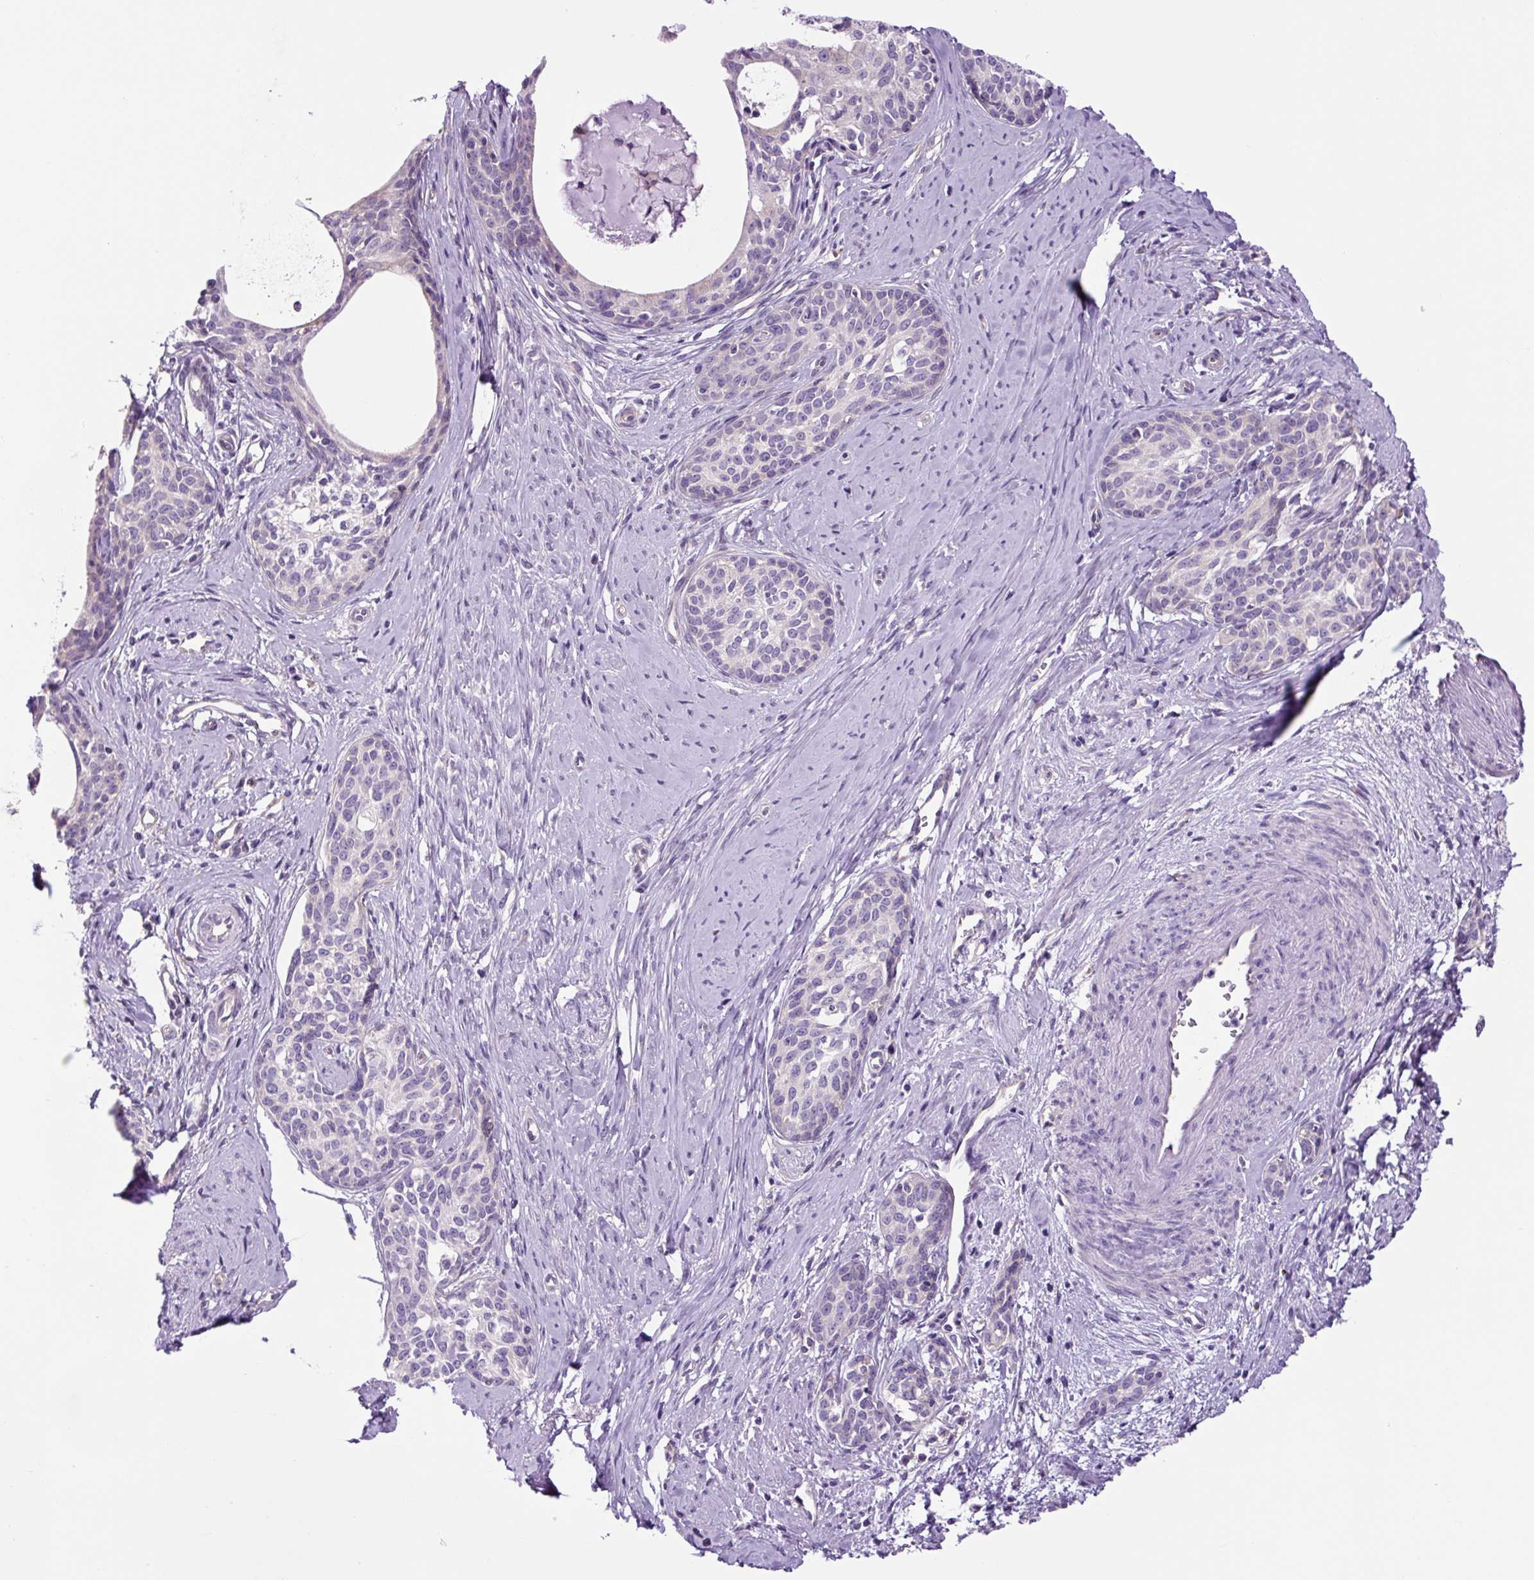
{"staining": {"intensity": "moderate", "quantity": "<25%", "location": "cytoplasmic/membranous"}, "tissue": "cervical cancer", "cell_type": "Tumor cells", "image_type": "cancer", "snomed": [{"axis": "morphology", "description": "Squamous cell carcinoma, NOS"}, {"axis": "morphology", "description": "Adenocarcinoma, NOS"}, {"axis": "topography", "description": "Cervix"}], "caption": "Moderate cytoplasmic/membranous protein expression is seen in about <25% of tumor cells in adenocarcinoma (cervical). (DAB IHC with brightfield microscopy, high magnification).", "gene": "GORASP1", "patient": {"sex": "female", "age": 52}}